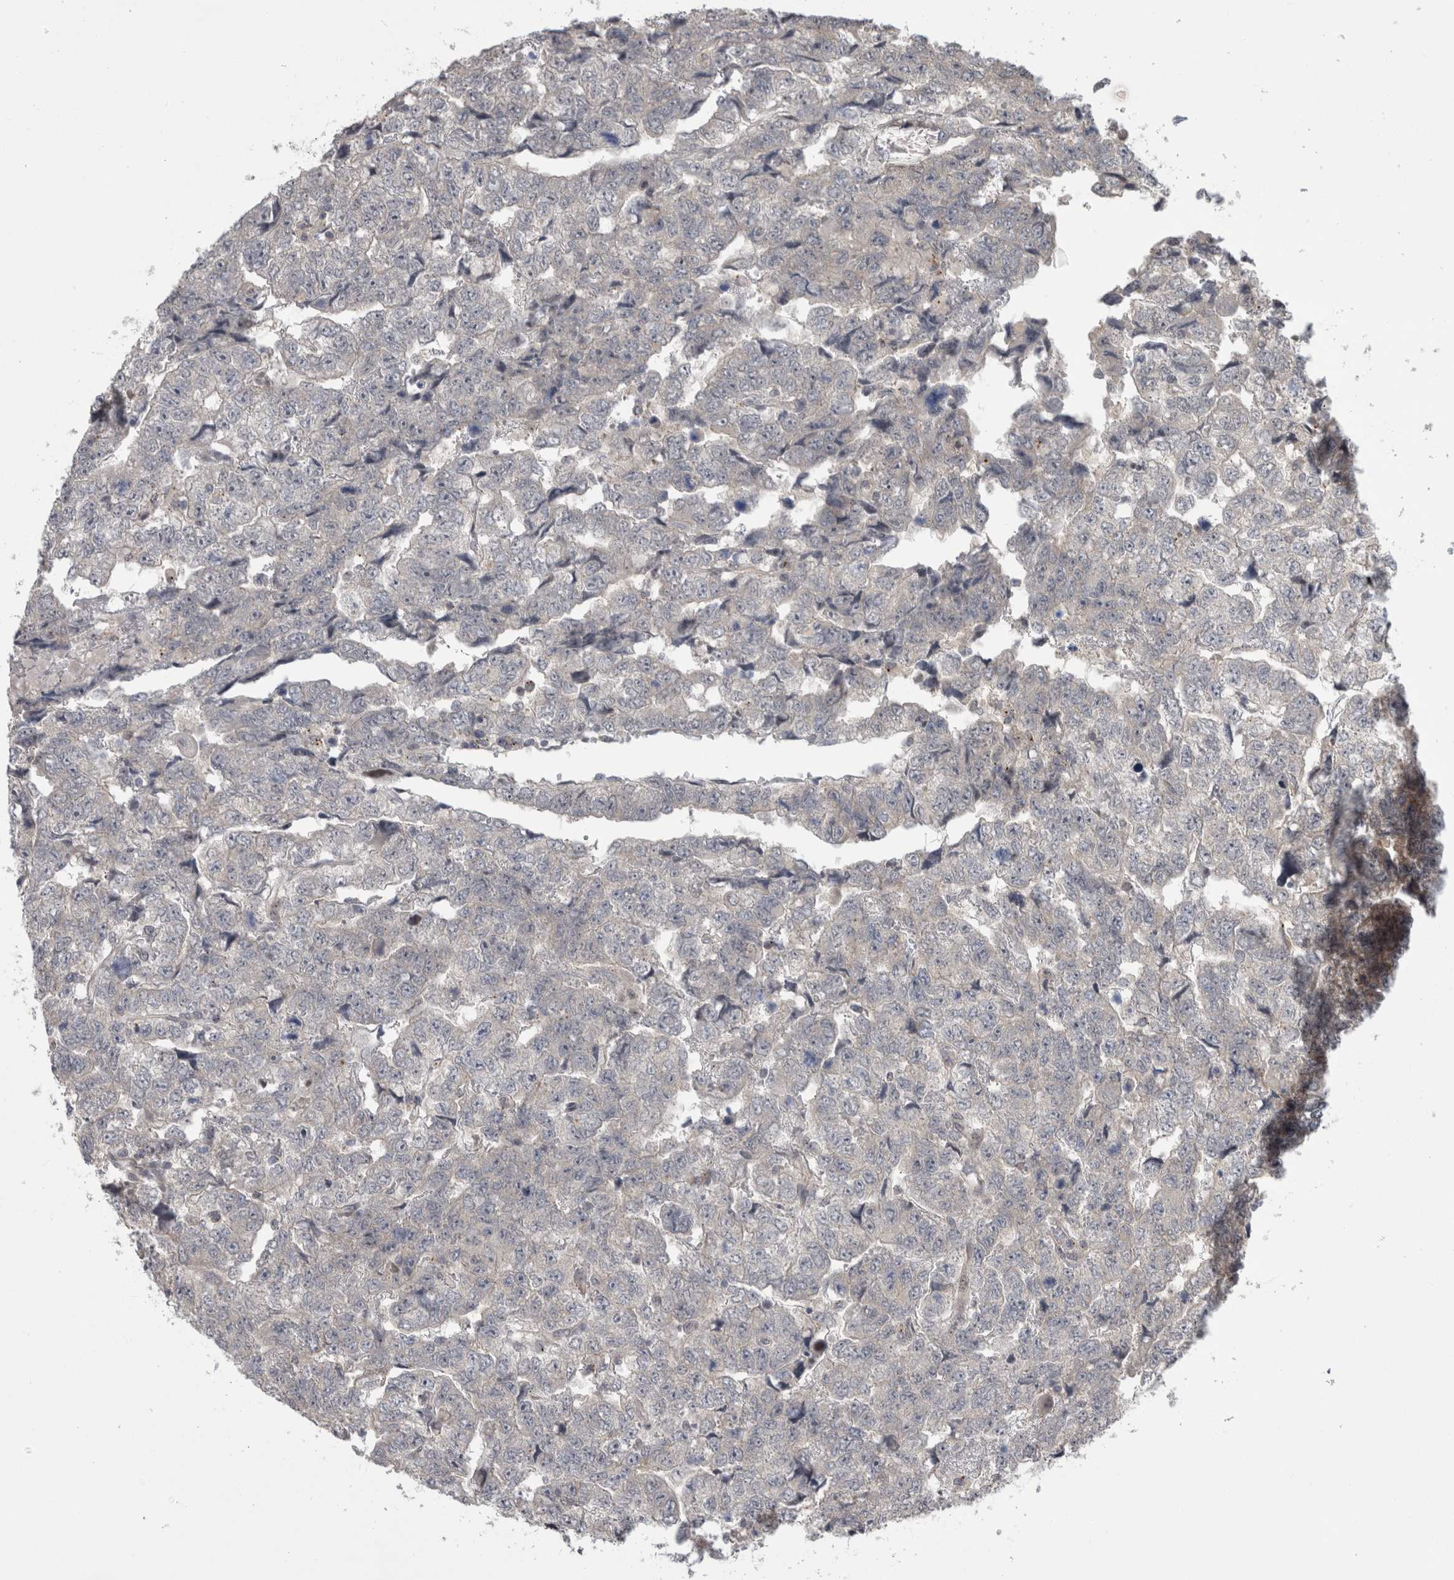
{"staining": {"intensity": "negative", "quantity": "none", "location": "none"}, "tissue": "testis cancer", "cell_type": "Tumor cells", "image_type": "cancer", "snomed": [{"axis": "morphology", "description": "Carcinoma, Embryonal, NOS"}, {"axis": "topography", "description": "Testis"}], "caption": "The histopathology image reveals no significant positivity in tumor cells of testis cancer.", "gene": "MTBP", "patient": {"sex": "male", "age": 36}}